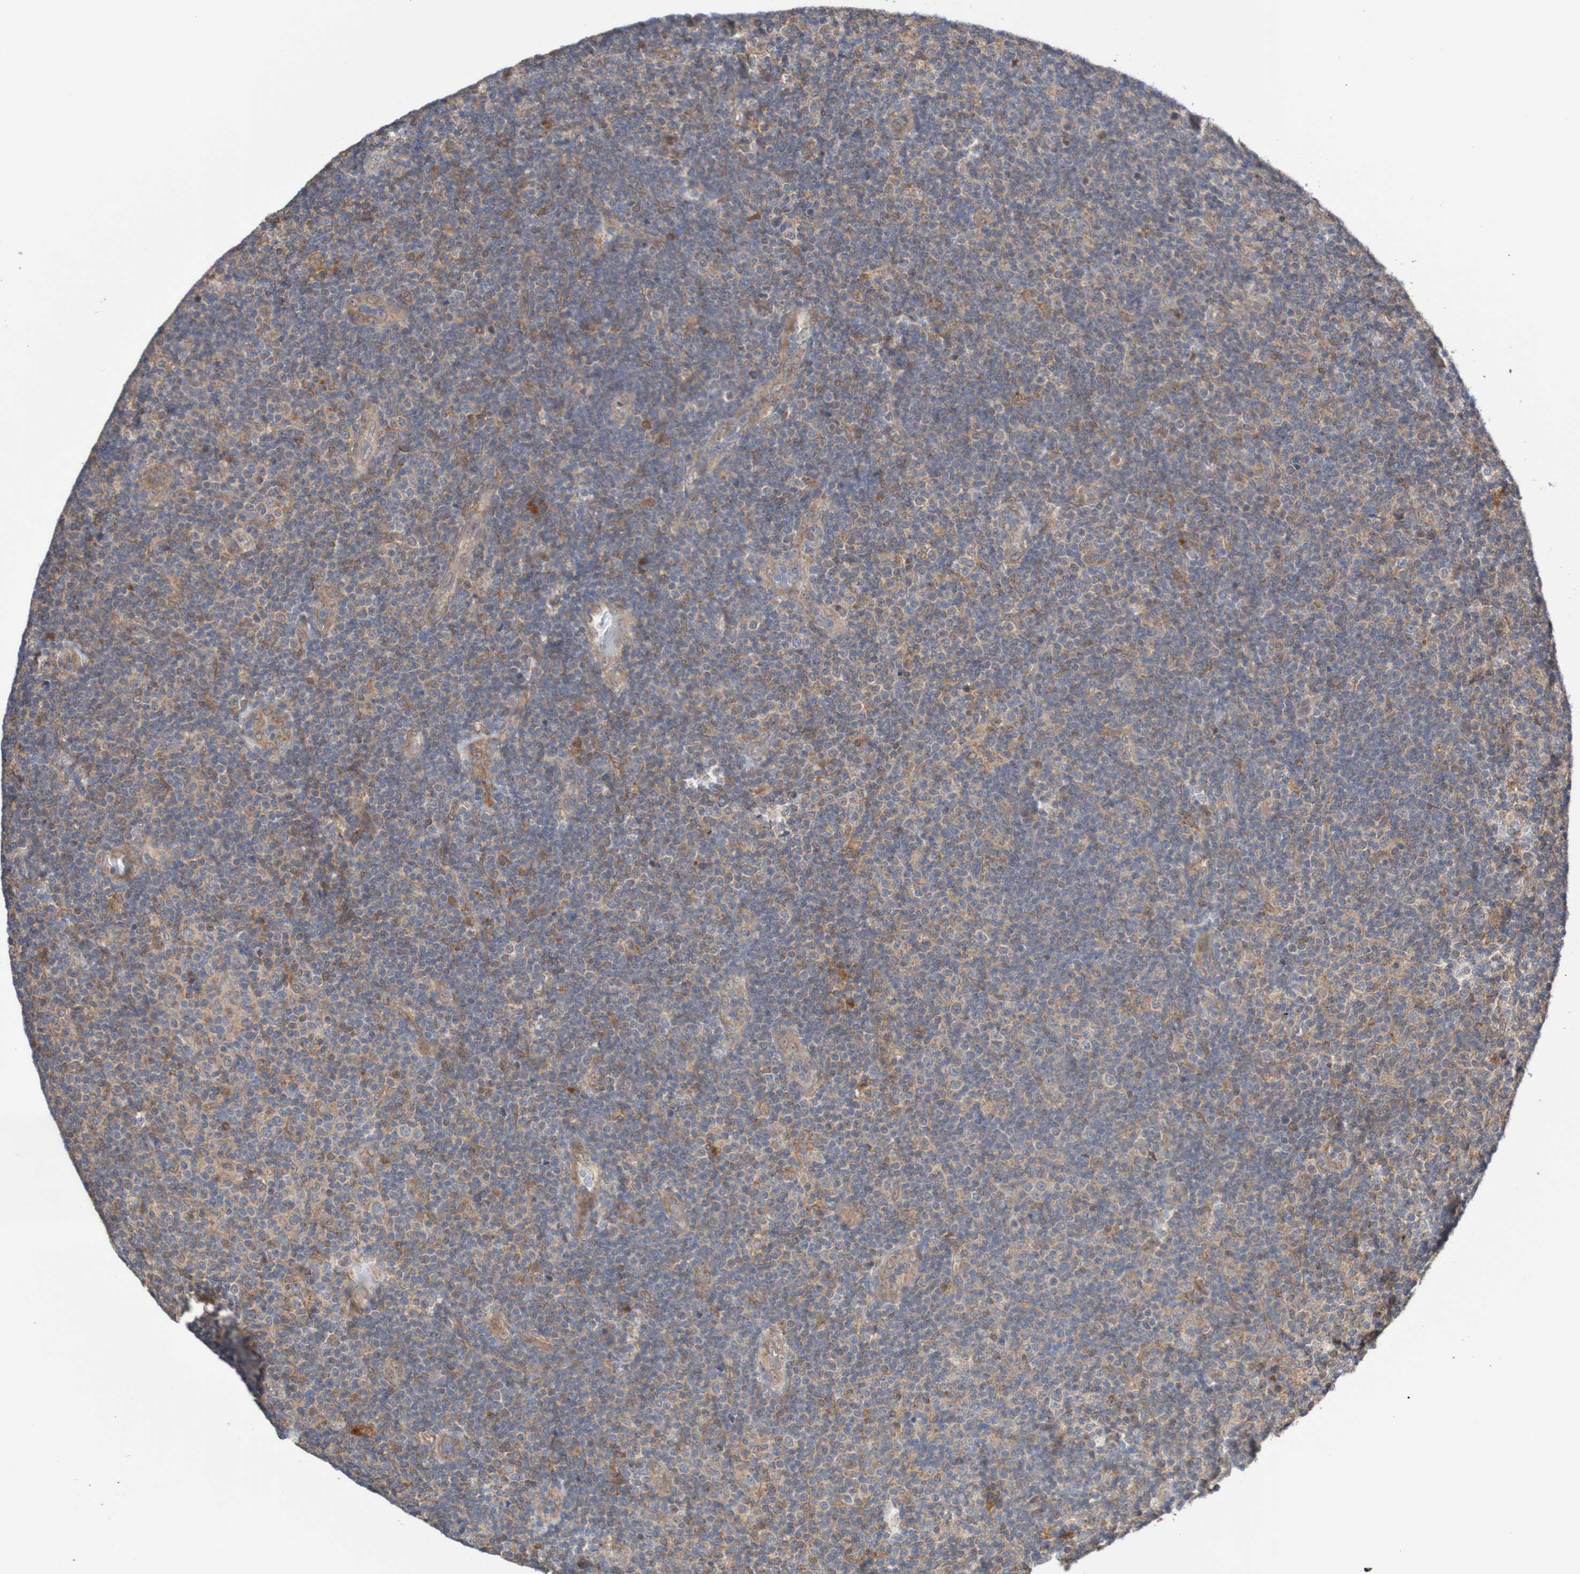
{"staining": {"intensity": "moderate", "quantity": "25%-75%", "location": "cytoplasmic/membranous,nuclear"}, "tissue": "lymphoma", "cell_type": "Tumor cells", "image_type": "cancer", "snomed": [{"axis": "morphology", "description": "Malignant lymphoma, non-Hodgkin's type, Low grade"}, {"axis": "topography", "description": "Lymph node"}], "caption": "Moderate cytoplasmic/membranous and nuclear expression for a protein is present in about 25%-75% of tumor cells of malignant lymphoma, non-Hodgkin's type (low-grade) using immunohistochemistry.", "gene": "PHPT1", "patient": {"sex": "male", "age": 83}}